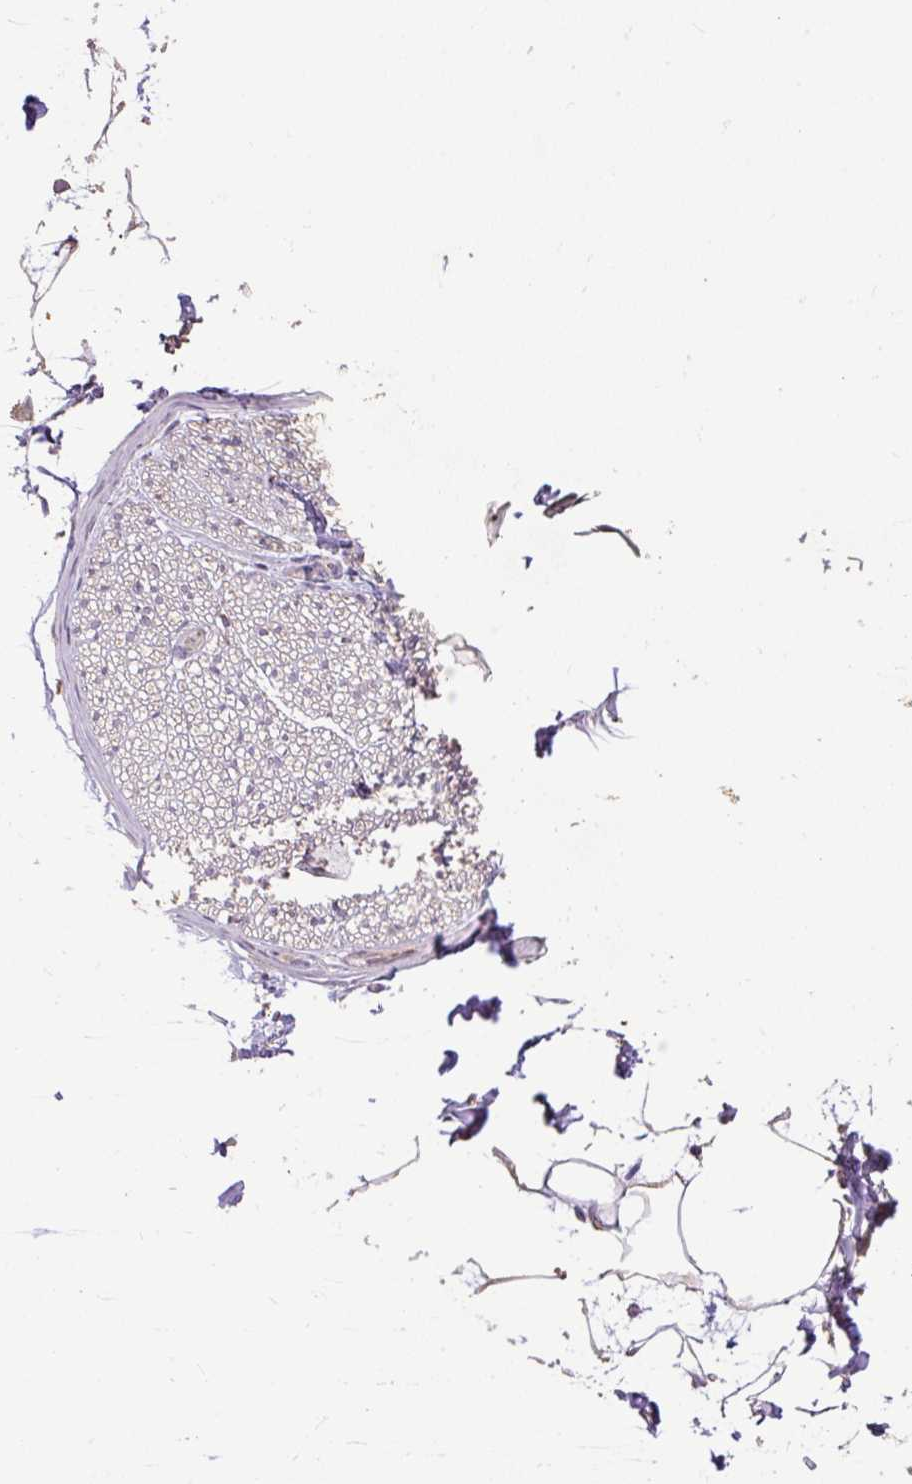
{"staining": {"intensity": "weak", "quantity": "<25%", "location": "cytoplasmic/membranous"}, "tissue": "adipose tissue", "cell_type": "Adipocytes", "image_type": "normal", "snomed": [{"axis": "morphology", "description": "Normal tissue, NOS"}, {"axis": "topography", "description": "Adipose tissue"}, {"axis": "topography", "description": "Vascular tissue"}, {"axis": "topography", "description": "Rectum"}, {"axis": "topography", "description": "Peripheral nerve tissue"}], "caption": "Immunohistochemical staining of benign human adipose tissue displays no significant expression in adipocytes. (DAB (3,3'-diaminobenzidine) IHC visualized using brightfield microscopy, high magnification).", "gene": "ABR", "patient": {"sex": "female", "age": 69}}